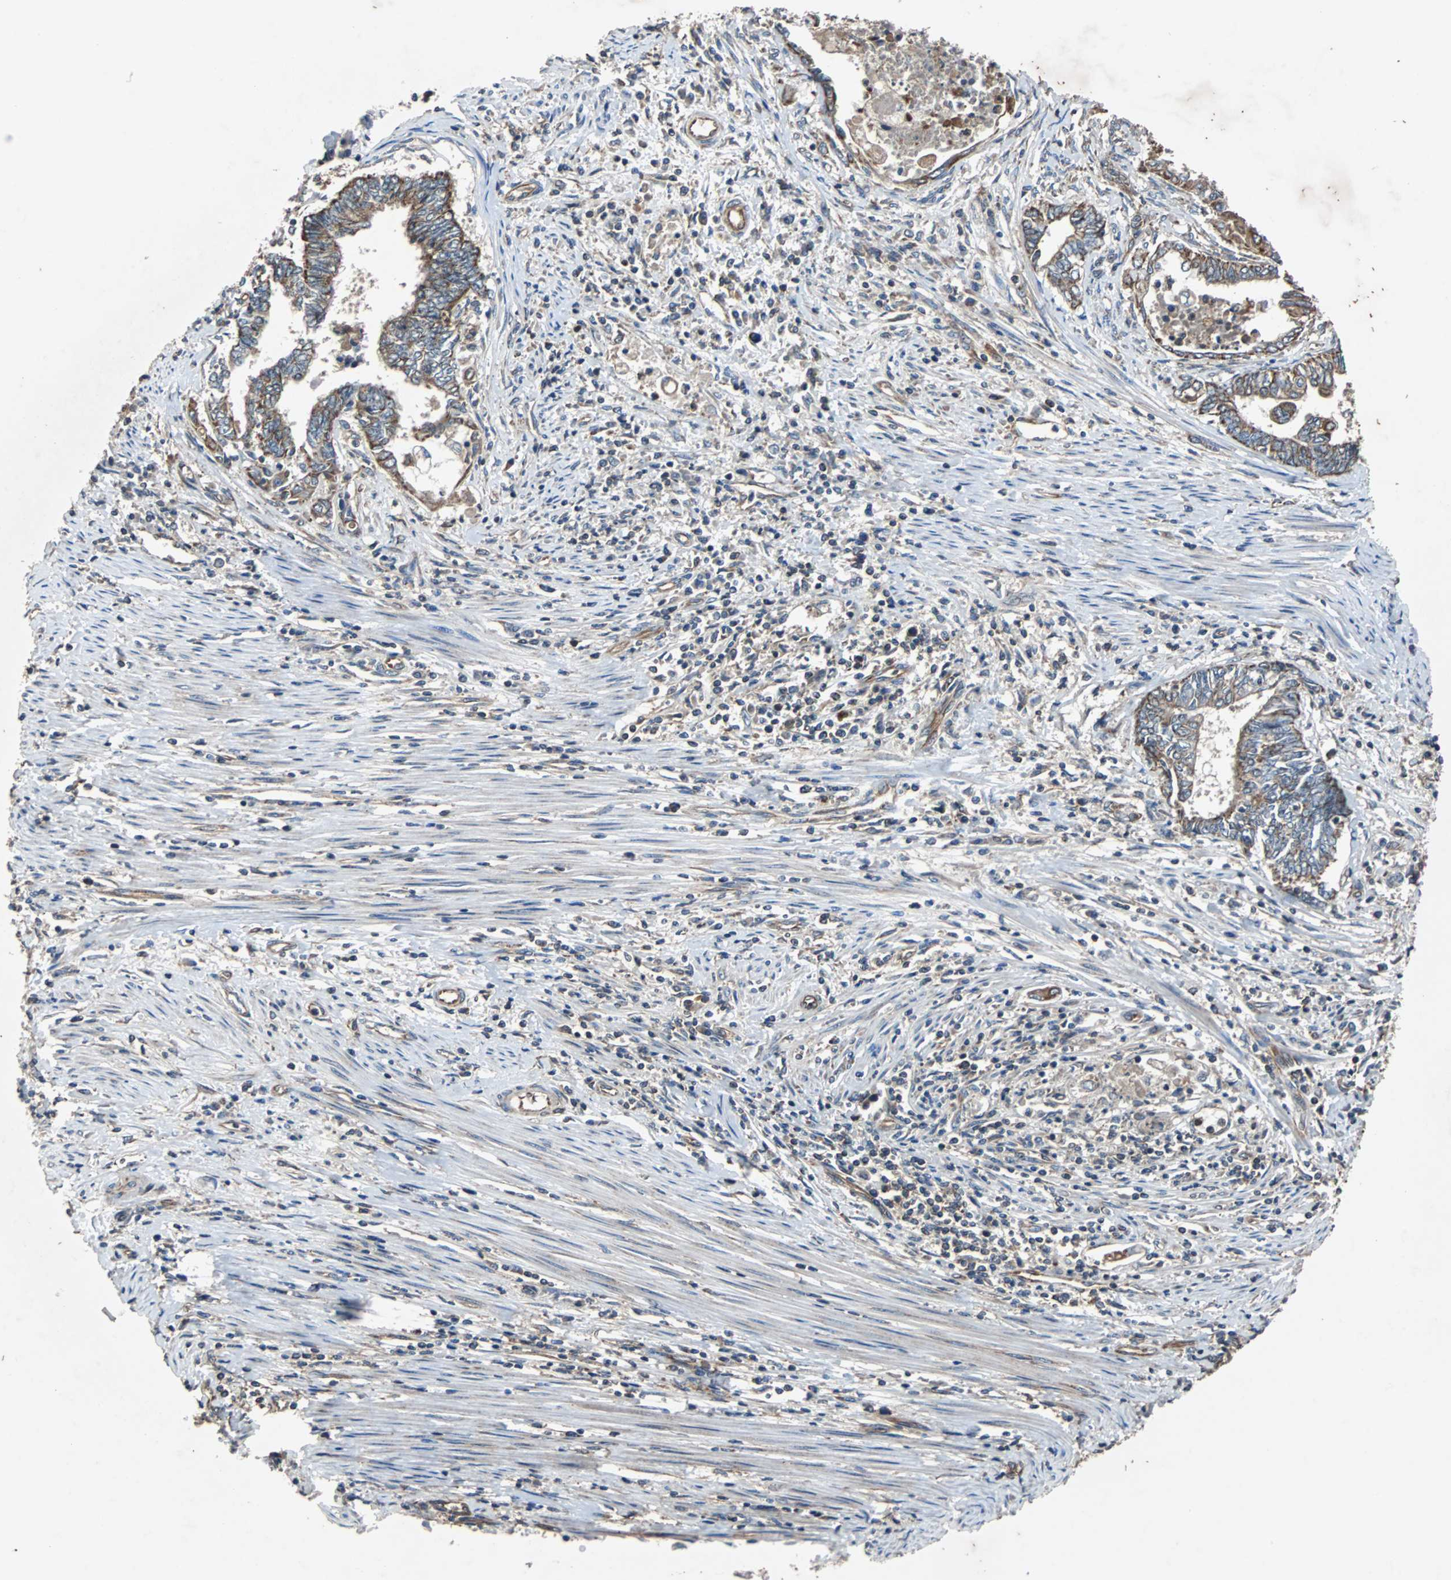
{"staining": {"intensity": "moderate", "quantity": ">75%", "location": "cytoplasmic/membranous"}, "tissue": "endometrial cancer", "cell_type": "Tumor cells", "image_type": "cancer", "snomed": [{"axis": "morphology", "description": "Adenocarcinoma, NOS"}, {"axis": "topography", "description": "Uterus"}, {"axis": "topography", "description": "Endometrium"}], "caption": "Protein staining of adenocarcinoma (endometrial) tissue demonstrates moderate cytoplasmic/membranous staining in about >75% of tumor cells.", "gene": "ACTR3", "patient": {"sex": "female", "age": 70}}